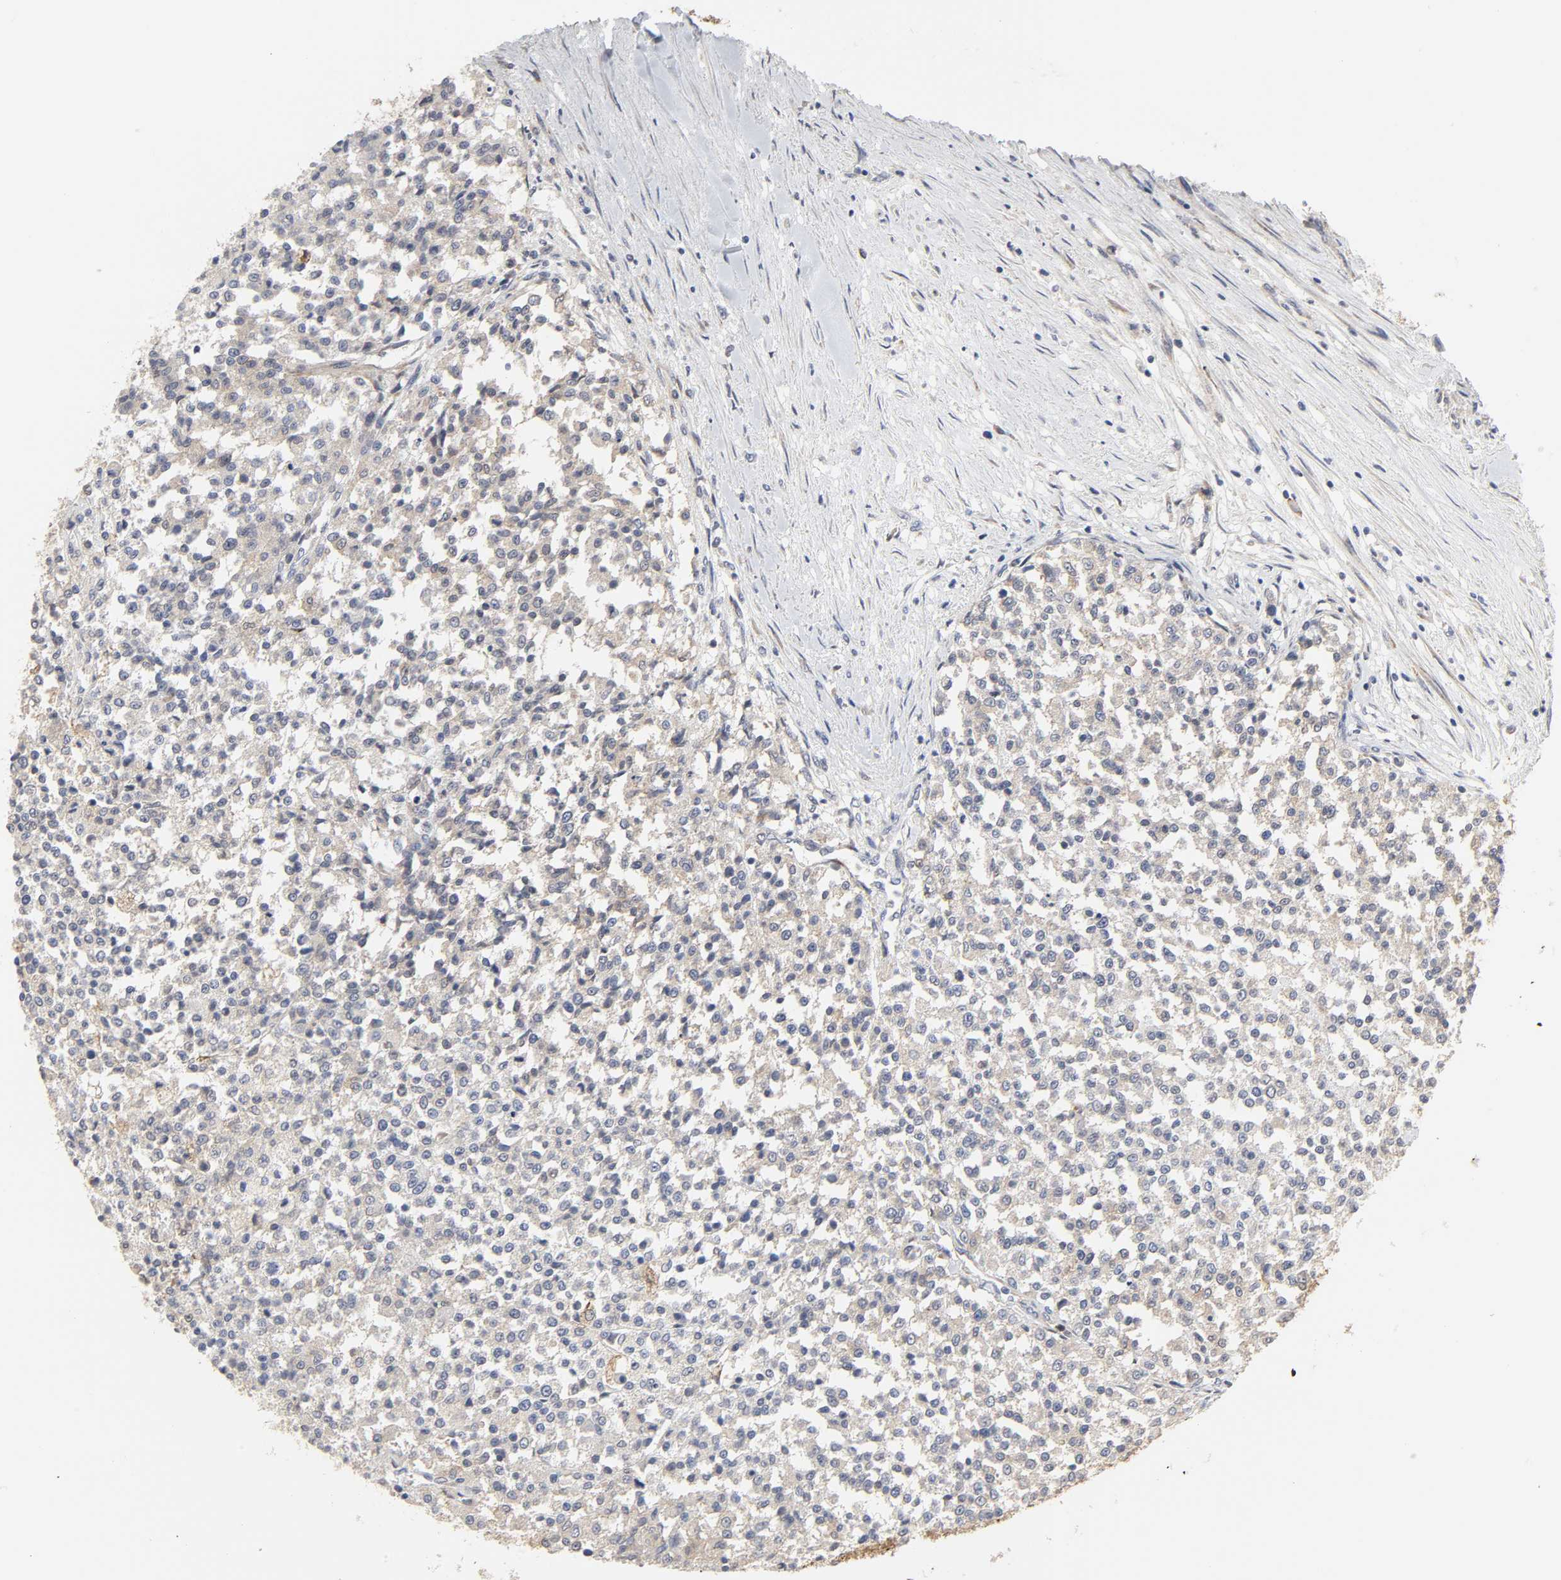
{"staining": {"intensity": "weak", "quantity": ">75%", "location": "cytoplasmic/membranous"}, "tissue": "testis cancer", "cell_type": "Tumor cells", "image_type": "cancer", "snomed": [{"axis": "morphology", "description": "Seminoma, NOS"}, {"axis": "topography", "description": "Testis"}], "caption": "Immunohistochemical staining of human testis seminoma demonstrates low levels of weak cytoplasmic/membranous expression in approximately >75% of tumor cells. (Stains: DAB (3,3'-diaminobenzidine) in brown, nuclei in blue, Microscopy: brightfield microscopy at high magnification).", "gene": "POR", "patient": {"sex": "male", "age": 59}}